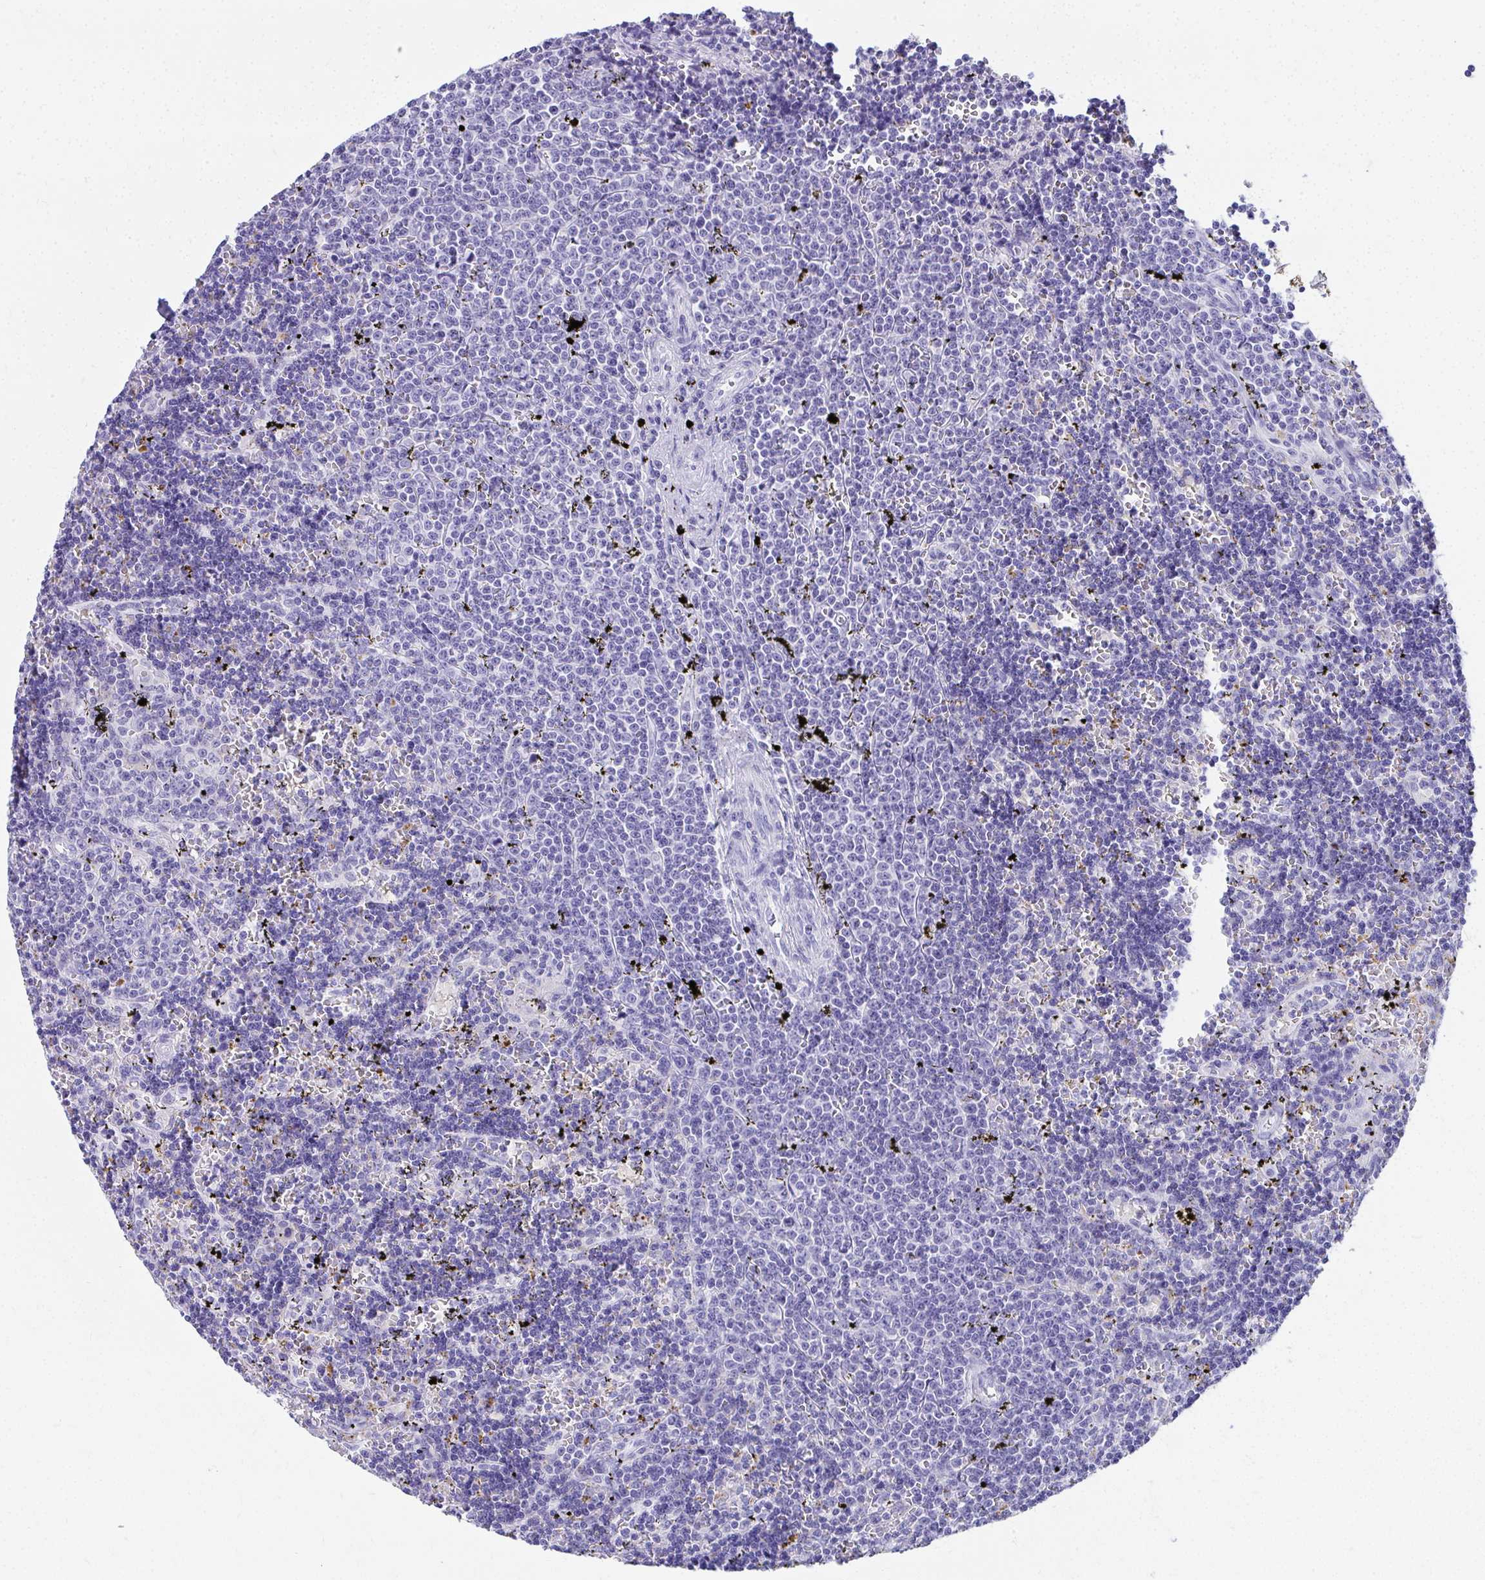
{"staining": {"intensity": "negative", "quantity": "none", "location": "none"}, "tissue": "lymphoma", "cell_type": "Tumor cells", "image_type": "cancer", "snomed": [{"axis": "morphology", "description": "Malignant lymphoma, non-Hodgkin's type, Low grade"}, {"axis": "topography", "description": "Spleen"}], "caption": "Tumor cells are negative for protein expression in human lymphoma. (Brightfield microscopy of DAB immunohistochemistry (IHC) at high magnification).", "gene": "SEC14L3", "patient": {"sex": "male", "age": 60}}